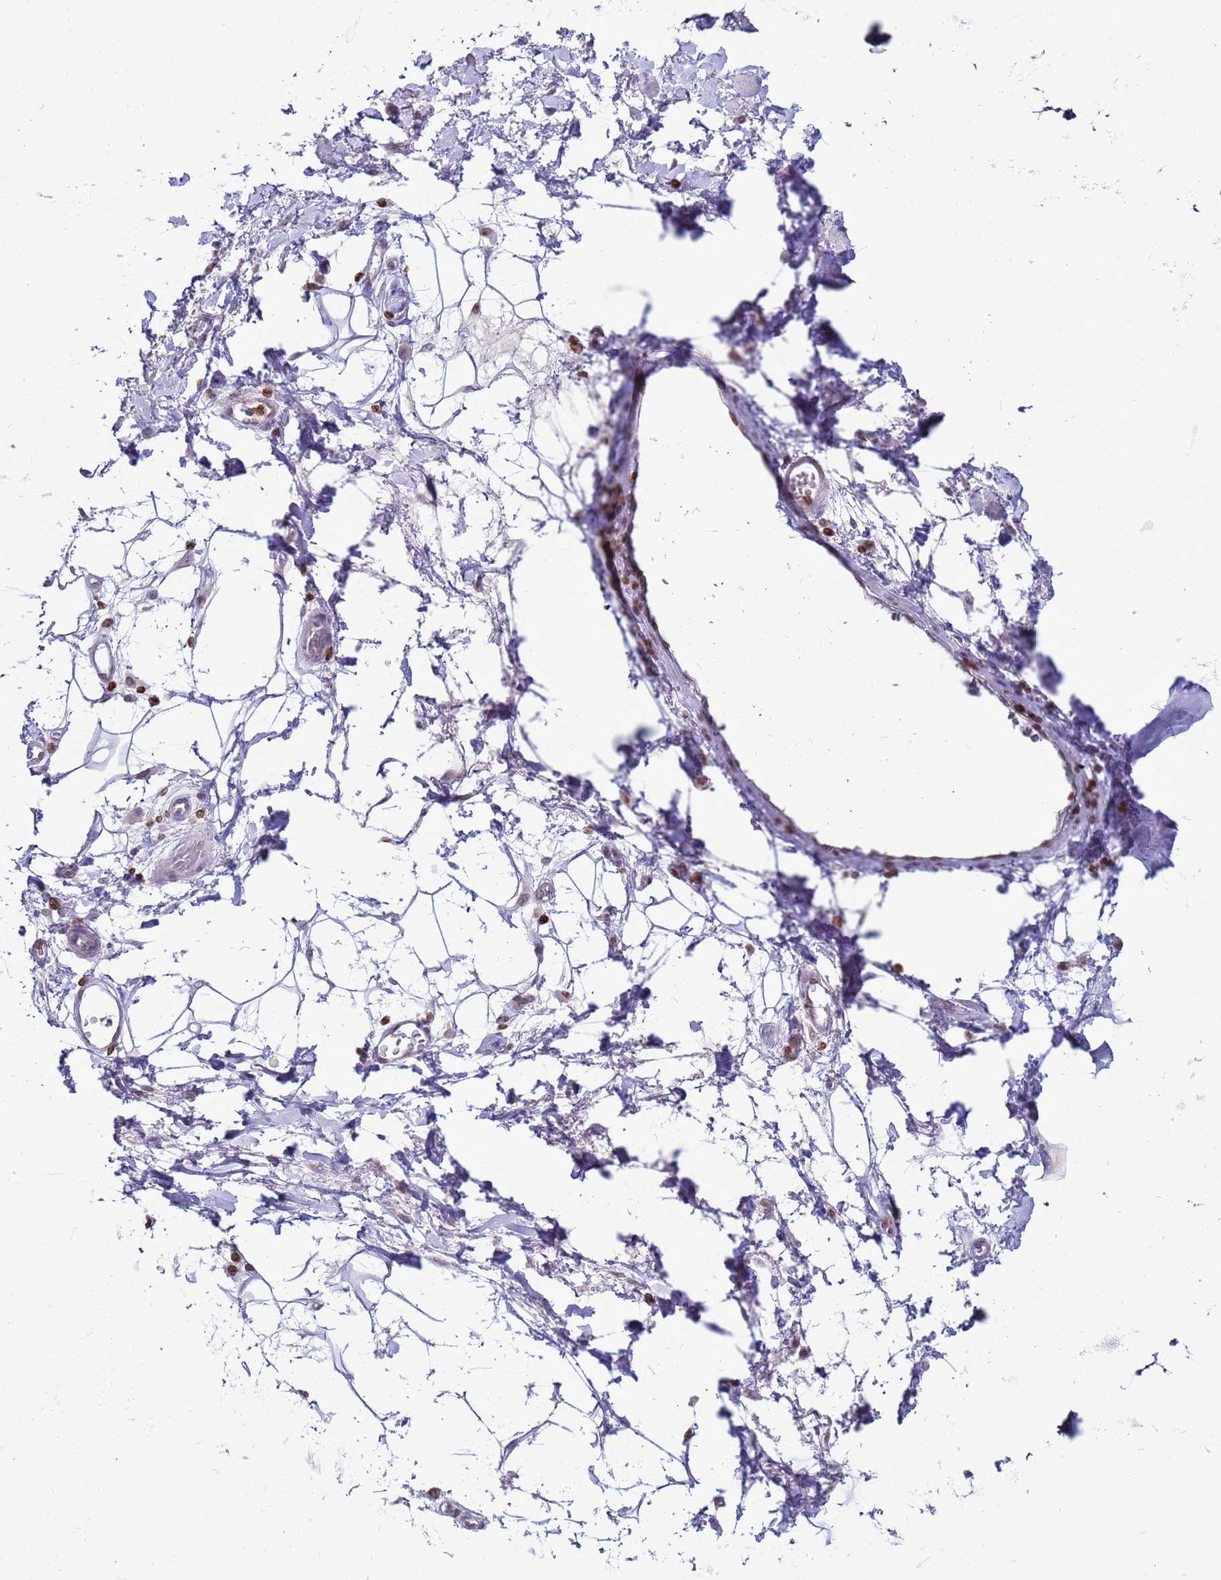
{"staining": {"intensity": "negative", "quantity": "none", "location": "none"}, "tissue": "adipose tissue", "cell_type": "Adipocytes", "image_type": "normal", "snomed": [{"axis": "morphology", "description": "Normal tissue, NOS"}, {"axis": "morphology", "description": "Adenocarcinoma, NOS"}, {"axis": "topography", "description": "Rectum"}, {"axis": "topography", "description": "Vagina"}, {"axis": "topography", "description": "Peripheral nerve tissue"}], "caption": "The immunohistochemistry (IHC) histopathology image has no significant positivity in adipocytes of adipose tissue.", "gene": "DHX37", "patient": {"sex": "female", "age": 71}}